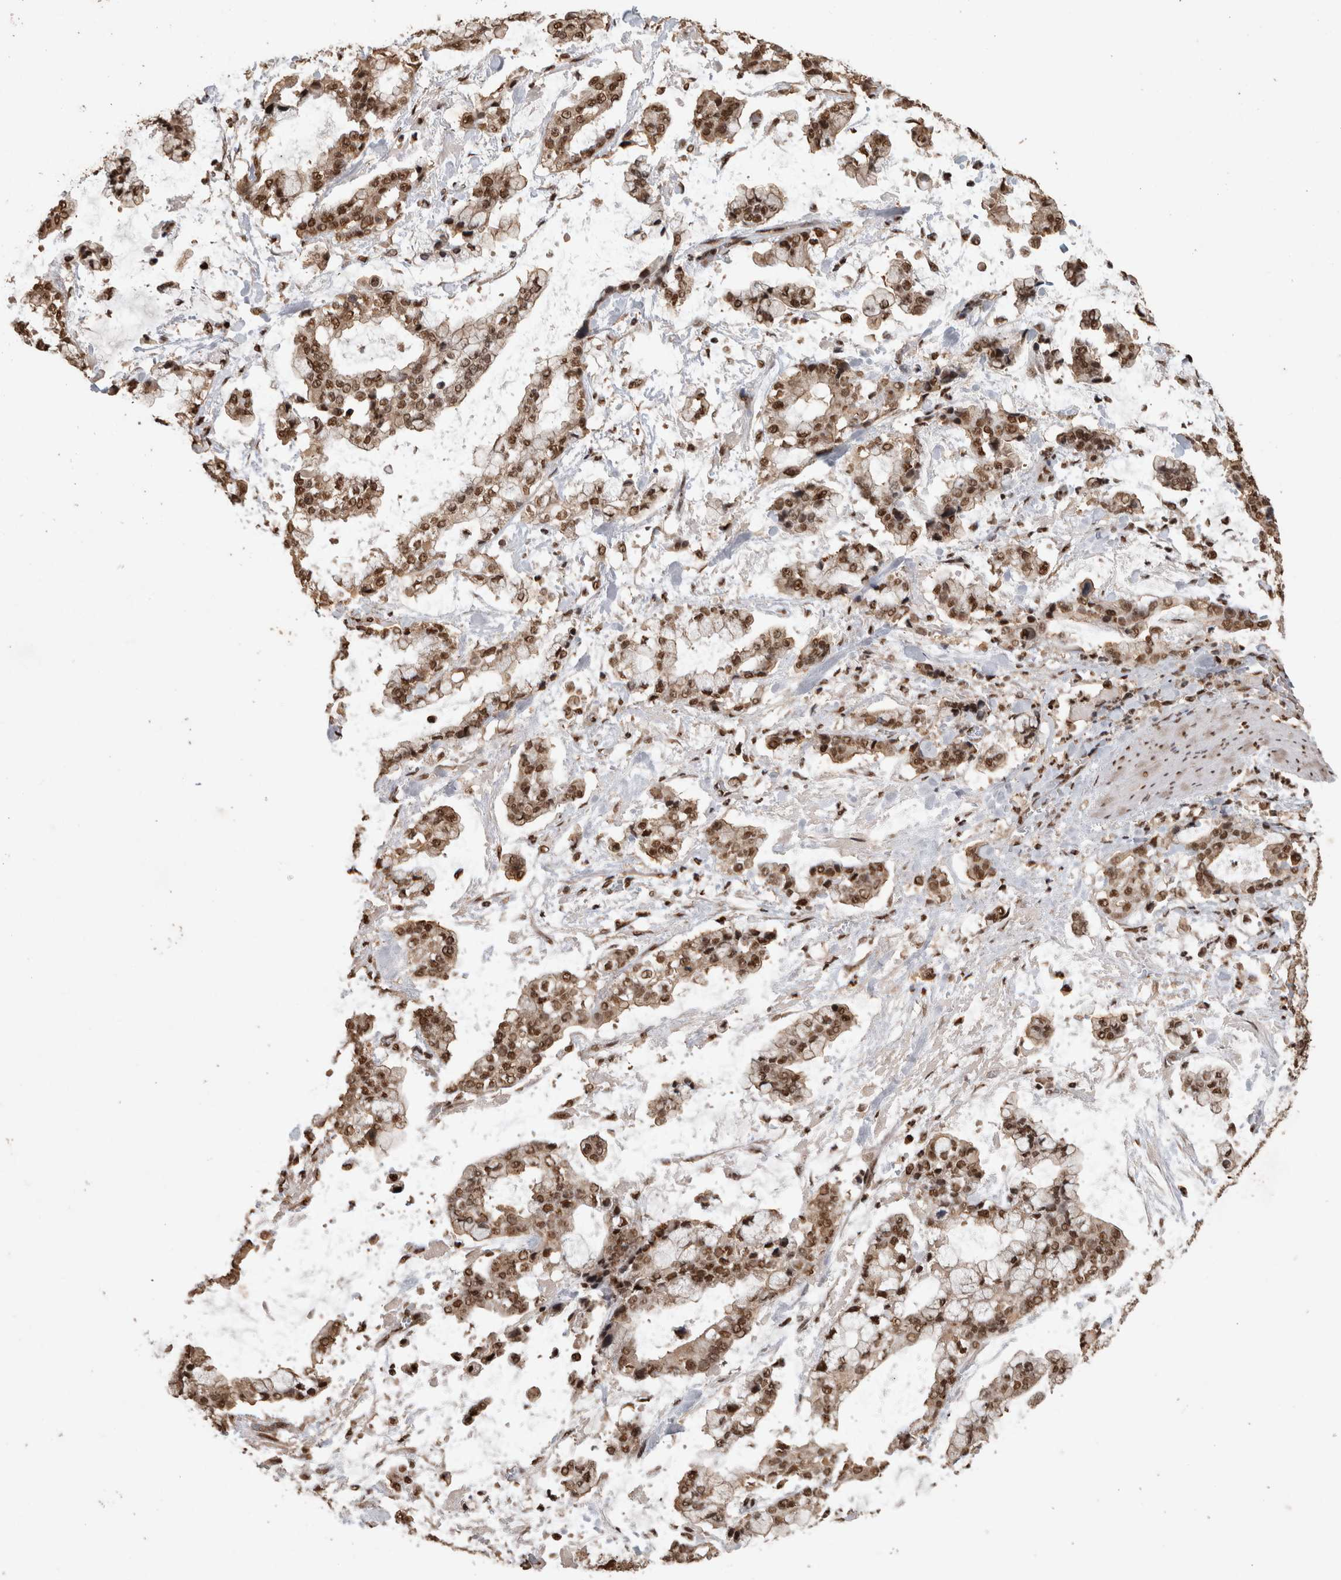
{"staining": {"intensity": "moderate", "quantity": ">75%", "location": "nuclear"}, "tissue": "stomach cancer", "cell_type": "Tumor cells", "image_type": "cancer", "snomed": [{"axis": "morphology", "description": "Normal tissue, NOS"}, {"axis": "morphology", "description": "Adenocarcinoma, NOS"}, {"axis": "topography", "description": "Stomach, upper"}, {"axis": "topography", "description": "Stomach"}], "caption": "Immunohistochemical staining of human stomach cancer (adenocarcinoma) demonstrates medium levels of moderate nuclear staining in about >75% of tumor cells.", "gene": "RAD50", "patient": {"sex": "male", "age": 76}}